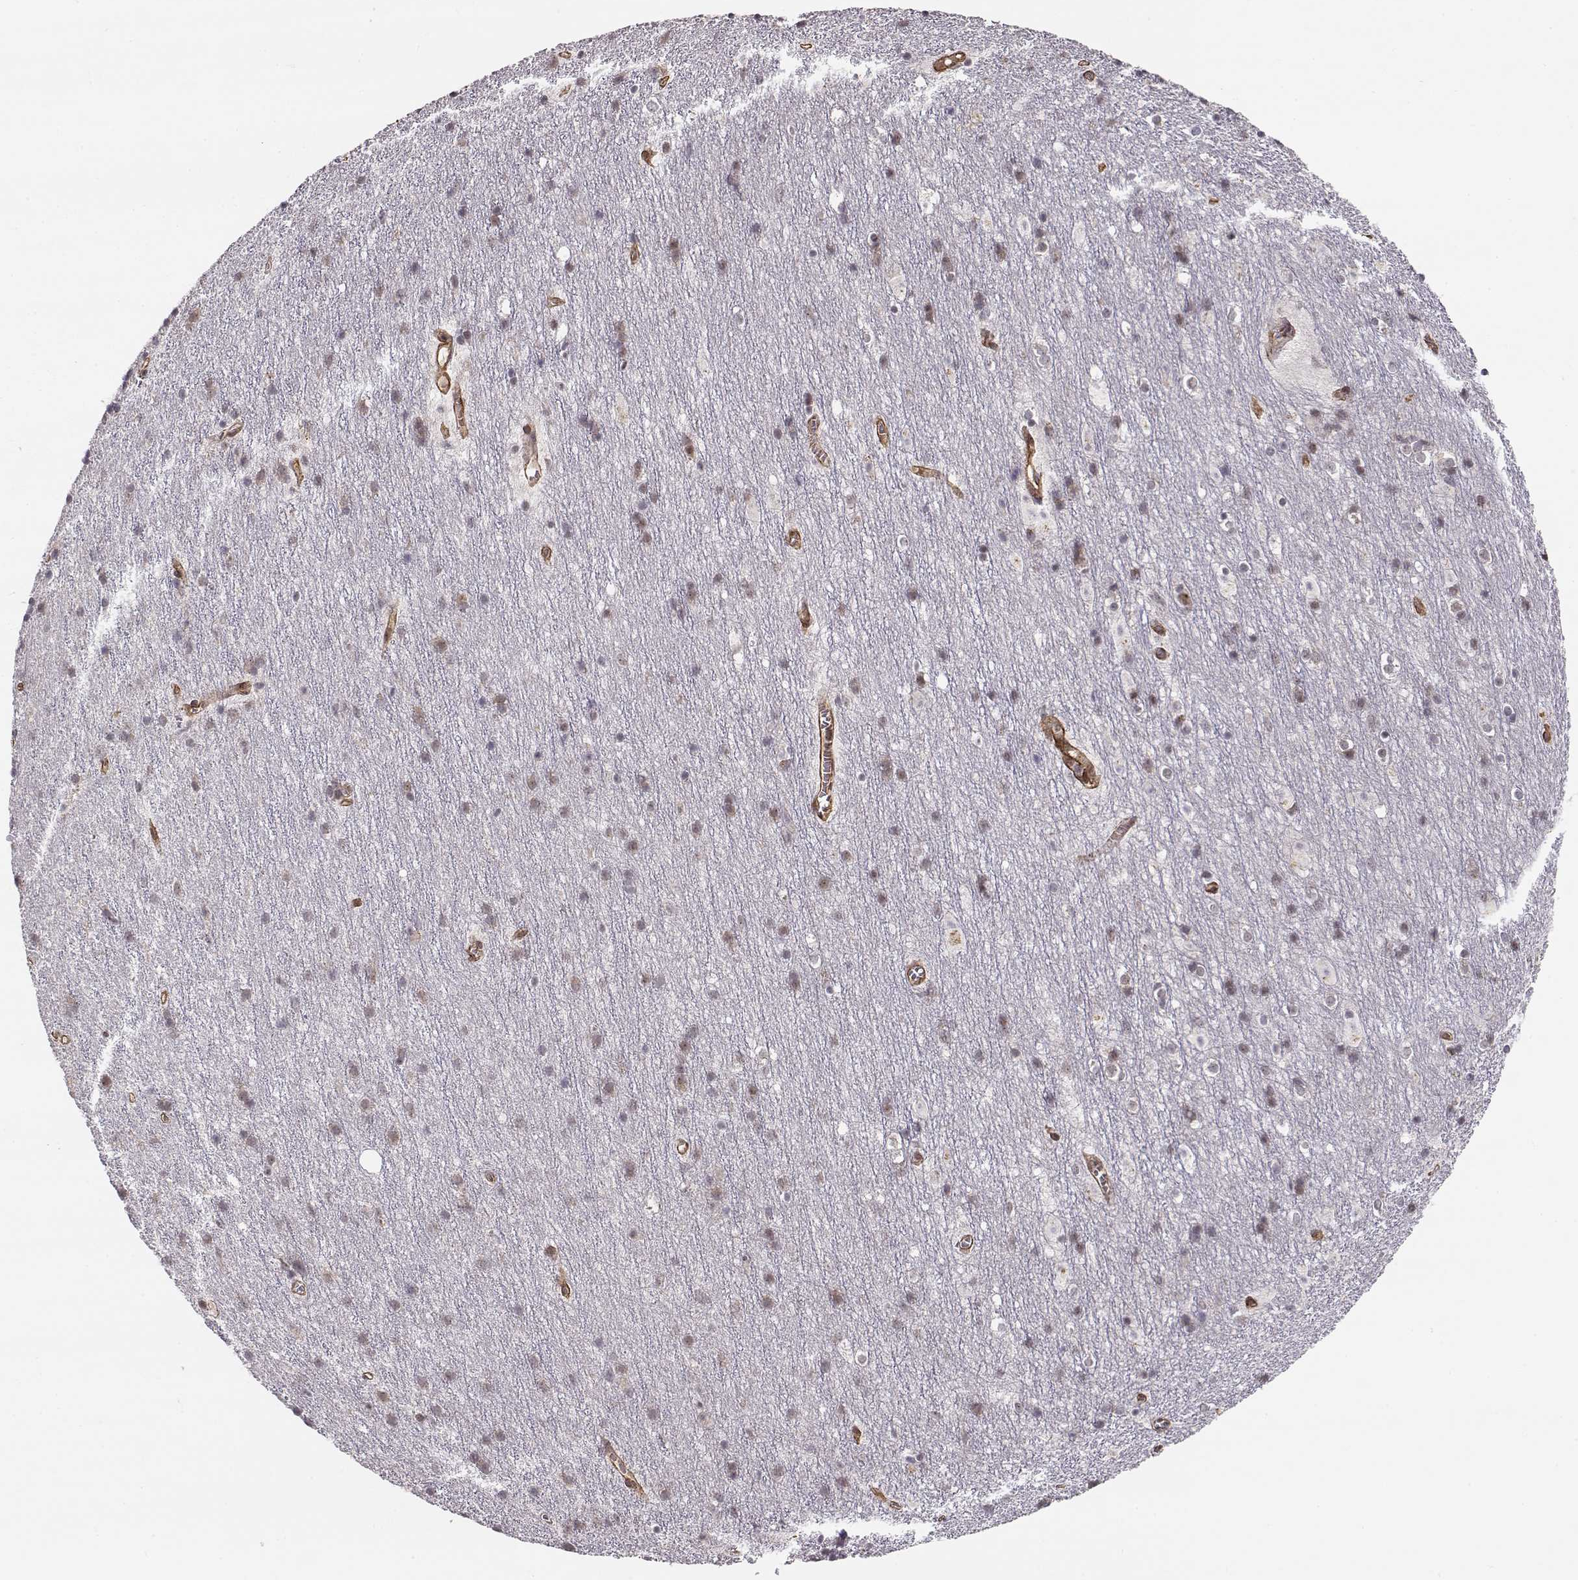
{"staining": {"intensity": "moderate", "quantity": "<25%", "location": "cytoplasmic/membranous,nuclear"}, "tissue": "cerebellum", "cell_type": "Cells in granular layer", "image_type": "normal", "snomed": [{"axis": "morphology", "description": "Normal tissue, NOS"}, {"axis": "topography", "description": "Cerebellum"}], "caption": "Benign cerebellum demonstrates moderate cytoplasmic/membranous,nuclear positivity in approximately <25% of cells in granular layer.", "gene": "CIR1", "patient": {"sex": "male", "age": 70}}